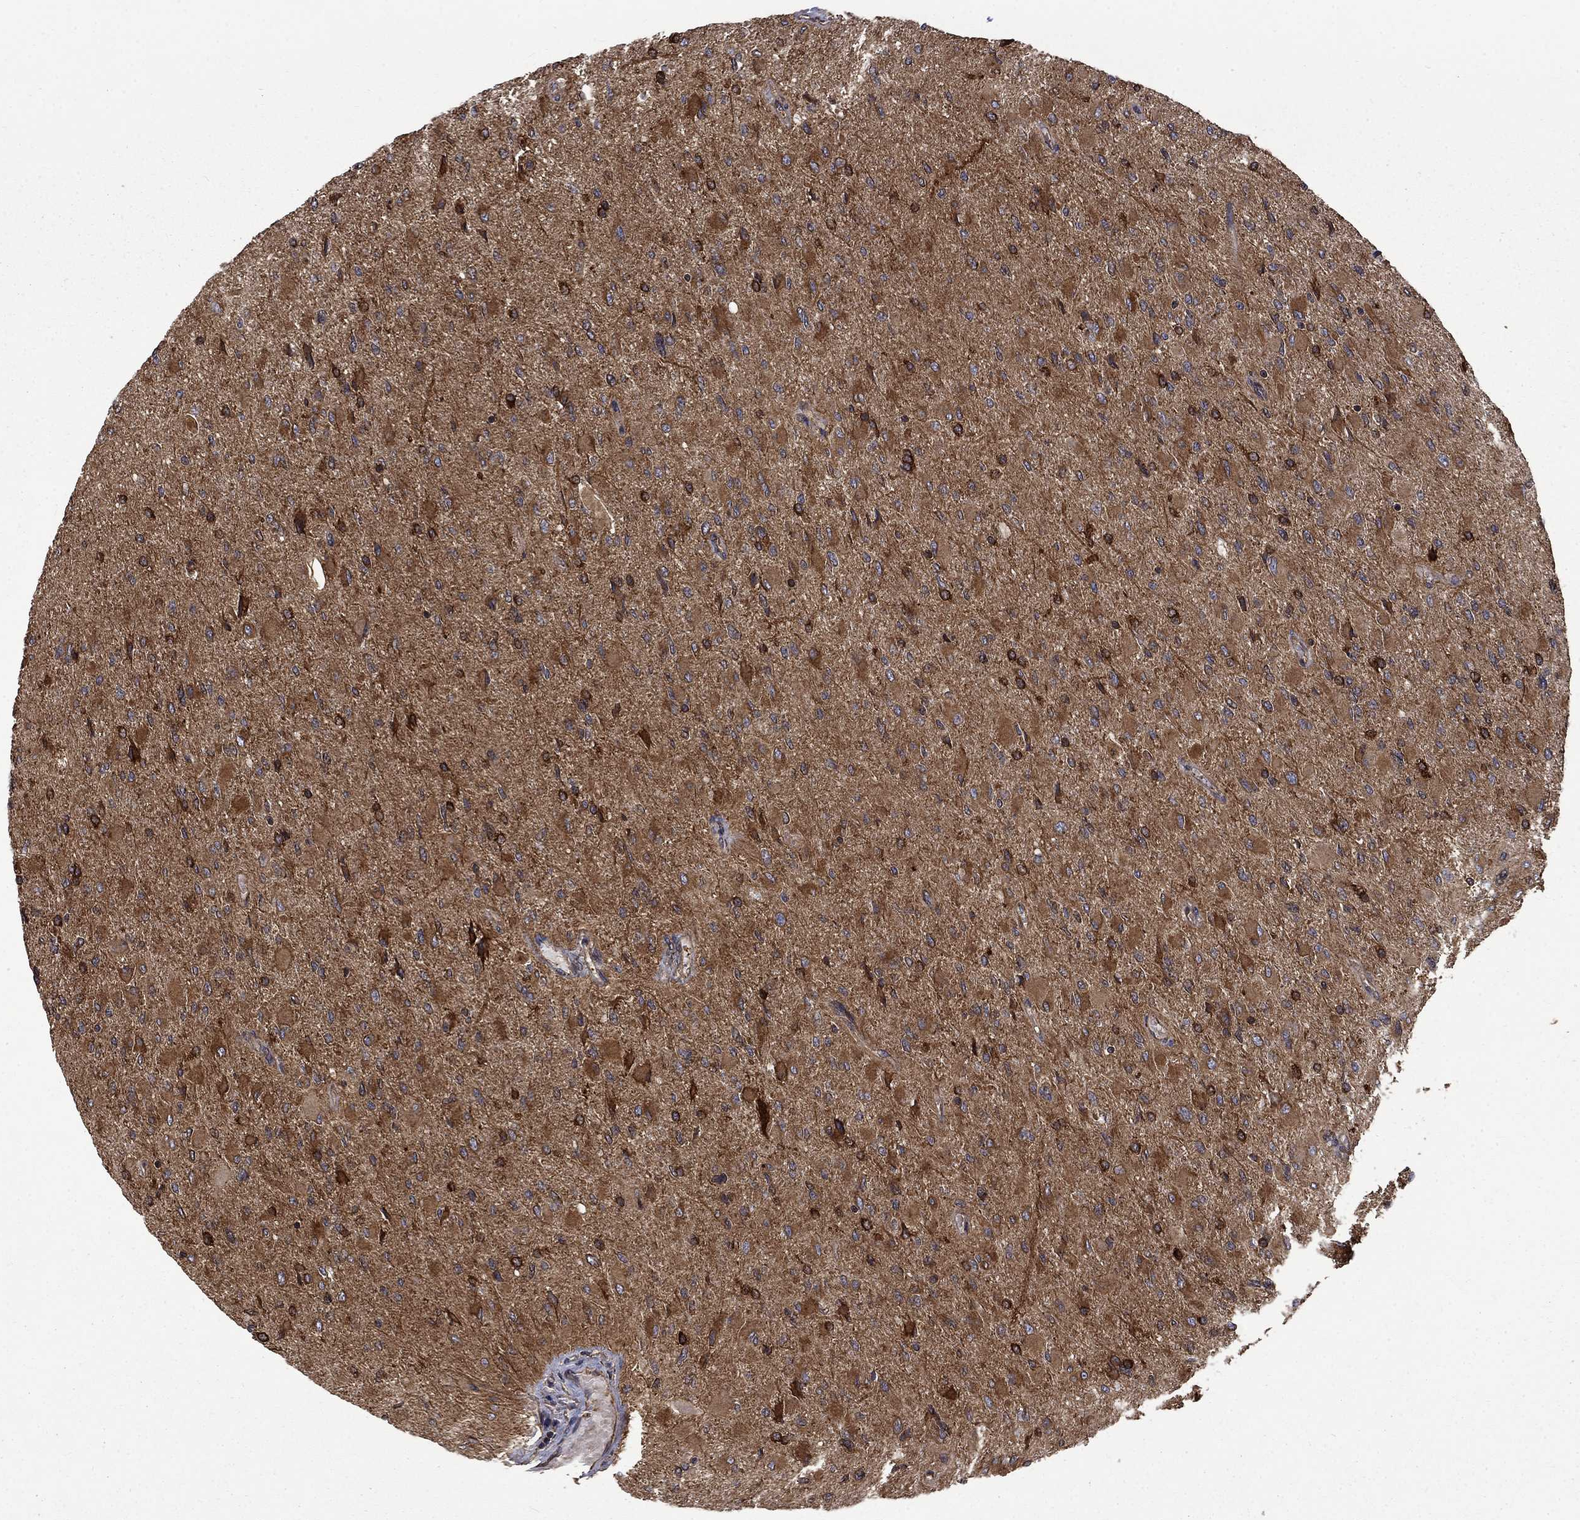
{"staining": {"intensity": "strong", "quantity": "25%-75%", "location": "cytoplasmic/membranous"}, "tissue": "glioma", "cell_type": "Tumor cells", "image_type": "cancer", "snomed": [{"axis": "morphology", "description": "Glioma, malignant, High grade"}, {"axis": "topography", "description": "Cerebral cortex"}], "caption": "The histopathology image reveals a brown stain indicating the presence of a protein in the cytoplasmic/membranous of tumor cells in malignant glioma (high-grade). The staining was performed using DAB, with brown indicating positive protein expression. Nuclei are stained blue with hematoxylin.", "gene": "CUTC", "patient": {"sex": "female", "age": 36}}